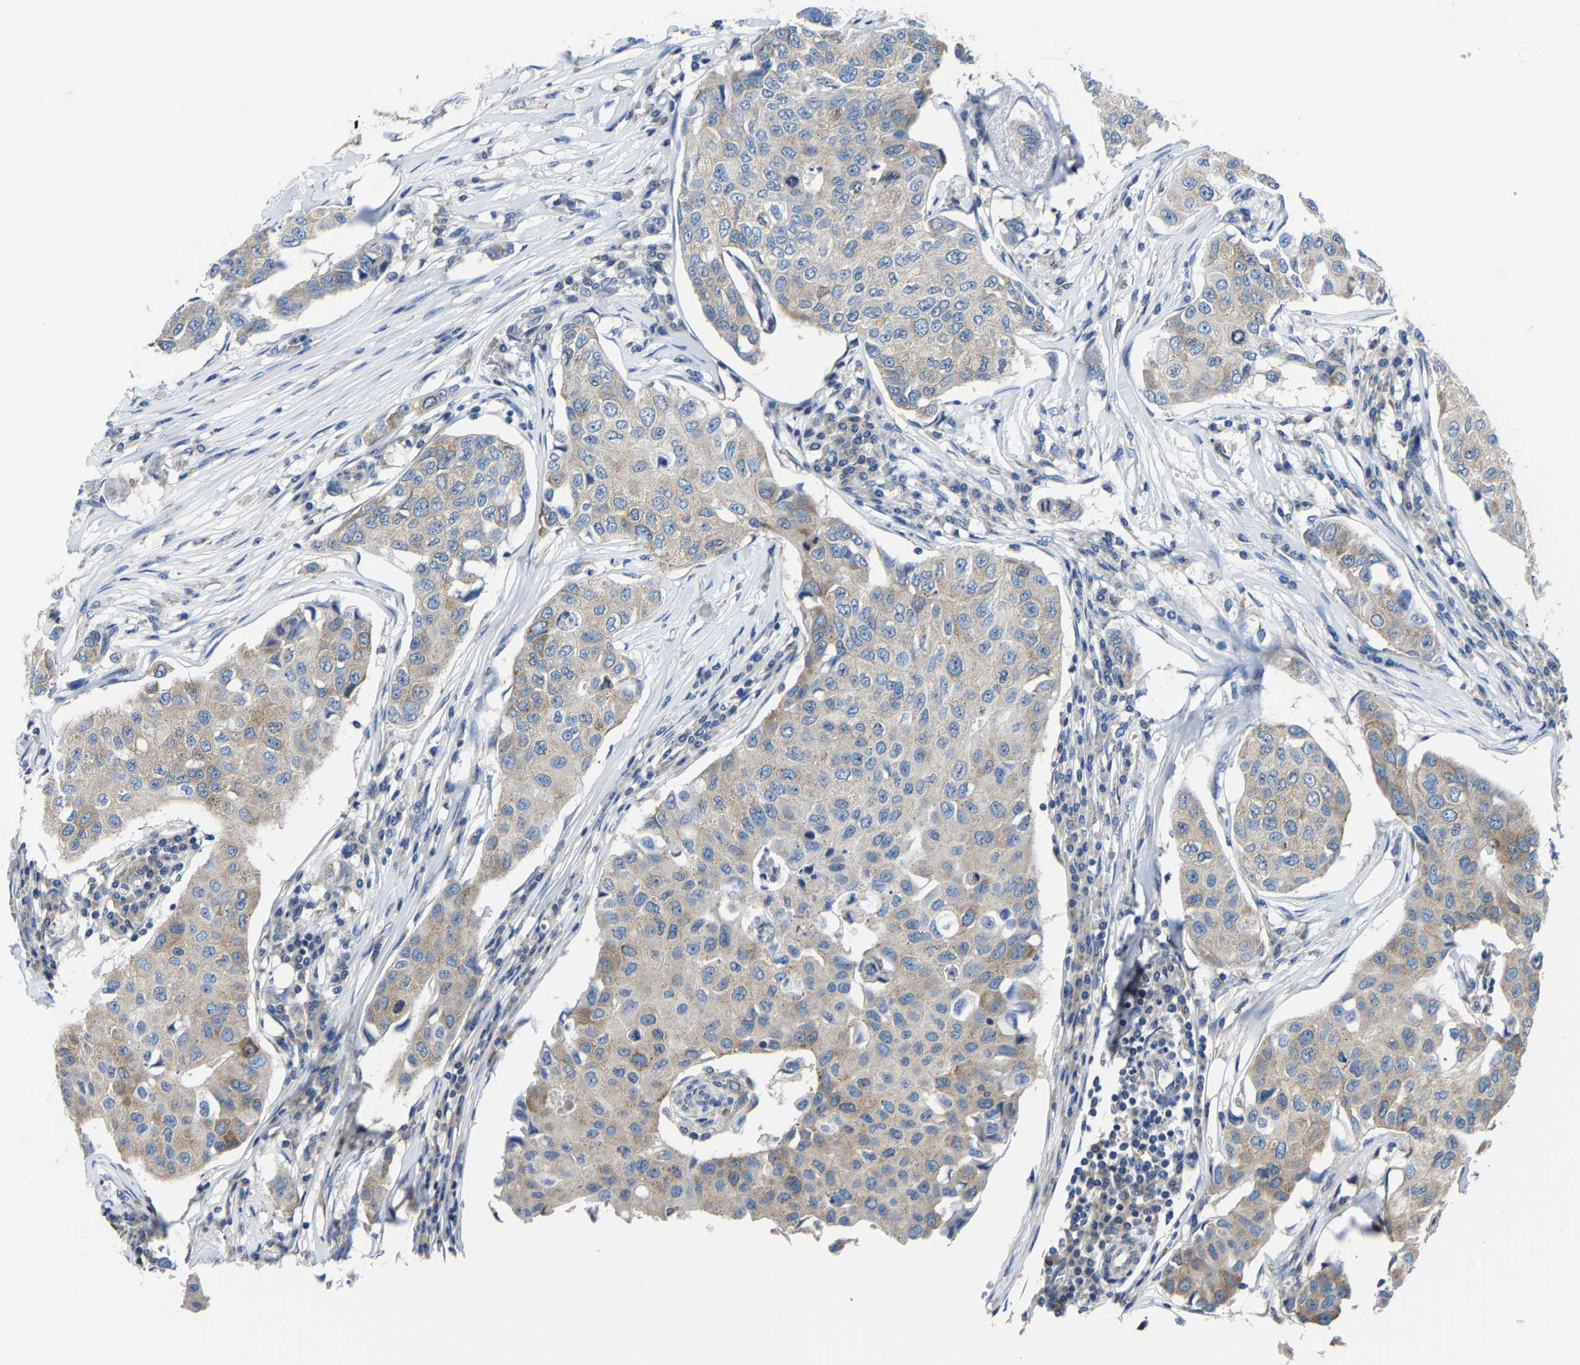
{"staining": {"intensity": "weak", "quantity": "<25%", "location": "cytoplasmic/membranous"}, "tissue": "breast cancer", "cell_type": "Tumor cells", "image_type": "cancer", "snomed": [{"axis": "morphology", "description": "Duct carcinoma"}, {"axis": "topography", "description": "Breast"}], "caption": "A micrograph of human breast infiltrating ductal carcinoma is negative for staining in tumor cells.", "gene": "G3BP2", "patient": {"sex": "female", "age": 80}}